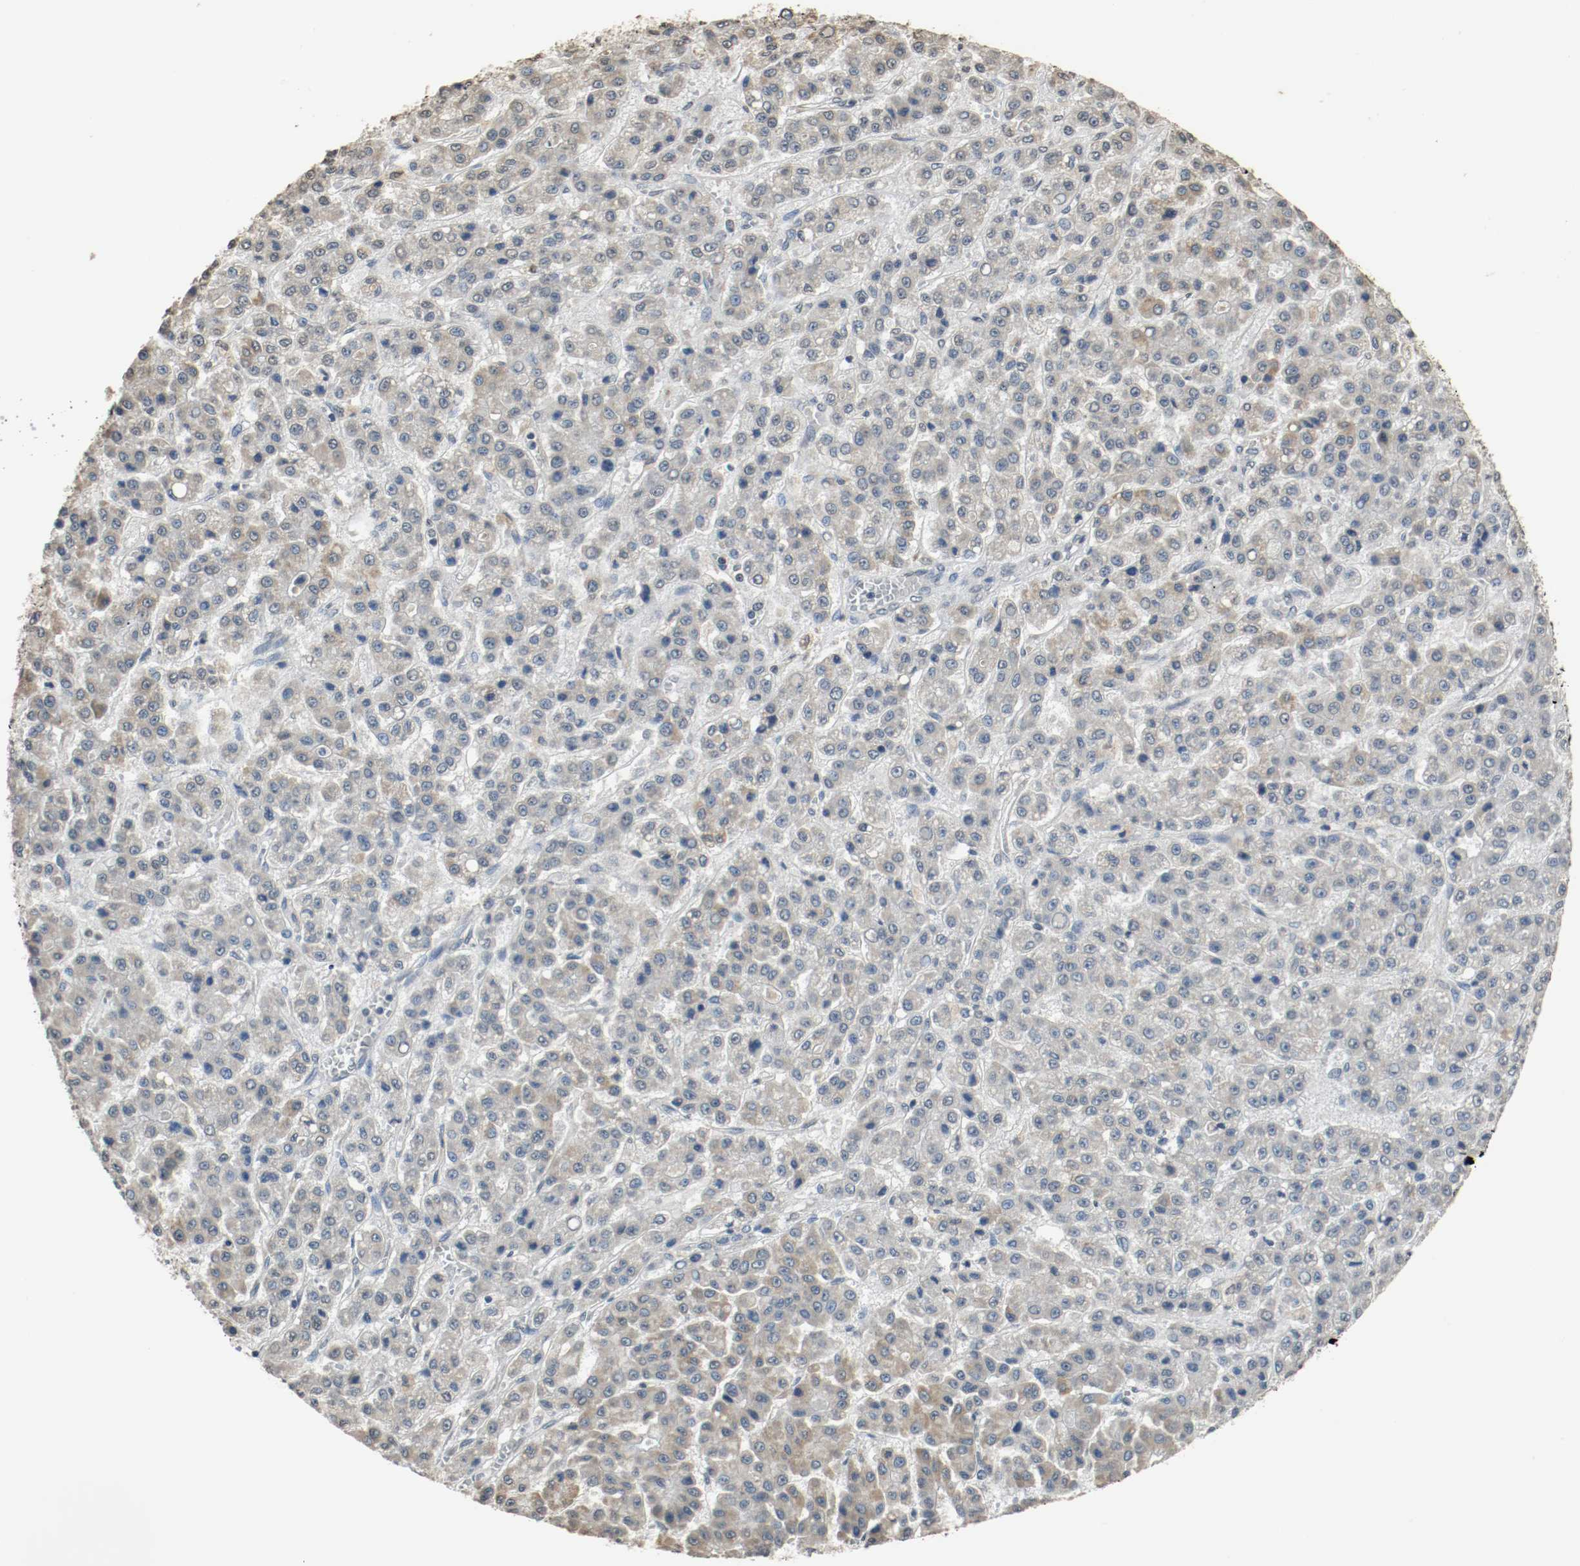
{"staining": {"intensity": "moderate", "quantity": "25%-75%", "location": "cytoplasmic/membranous"}, "tissue": "liver cancer", "cell_type": "Tumor cells", "image_type": "cancer", "snomed": [{"axis": "morphology", "description": "Carcinoma, Hepatocellular, NOS"}, {"axis": "topography", "description": "Liver"}], "caption": "Immunohistochemical staining of human liver cancer (hepatocellular carcinoma) demonstrates medium levels of moderate cytoplasmic/membranous expression in about 25%-75% of tumor cells.", "gene": "RTN4", "patient": {"sex": "male", "age": 70}}